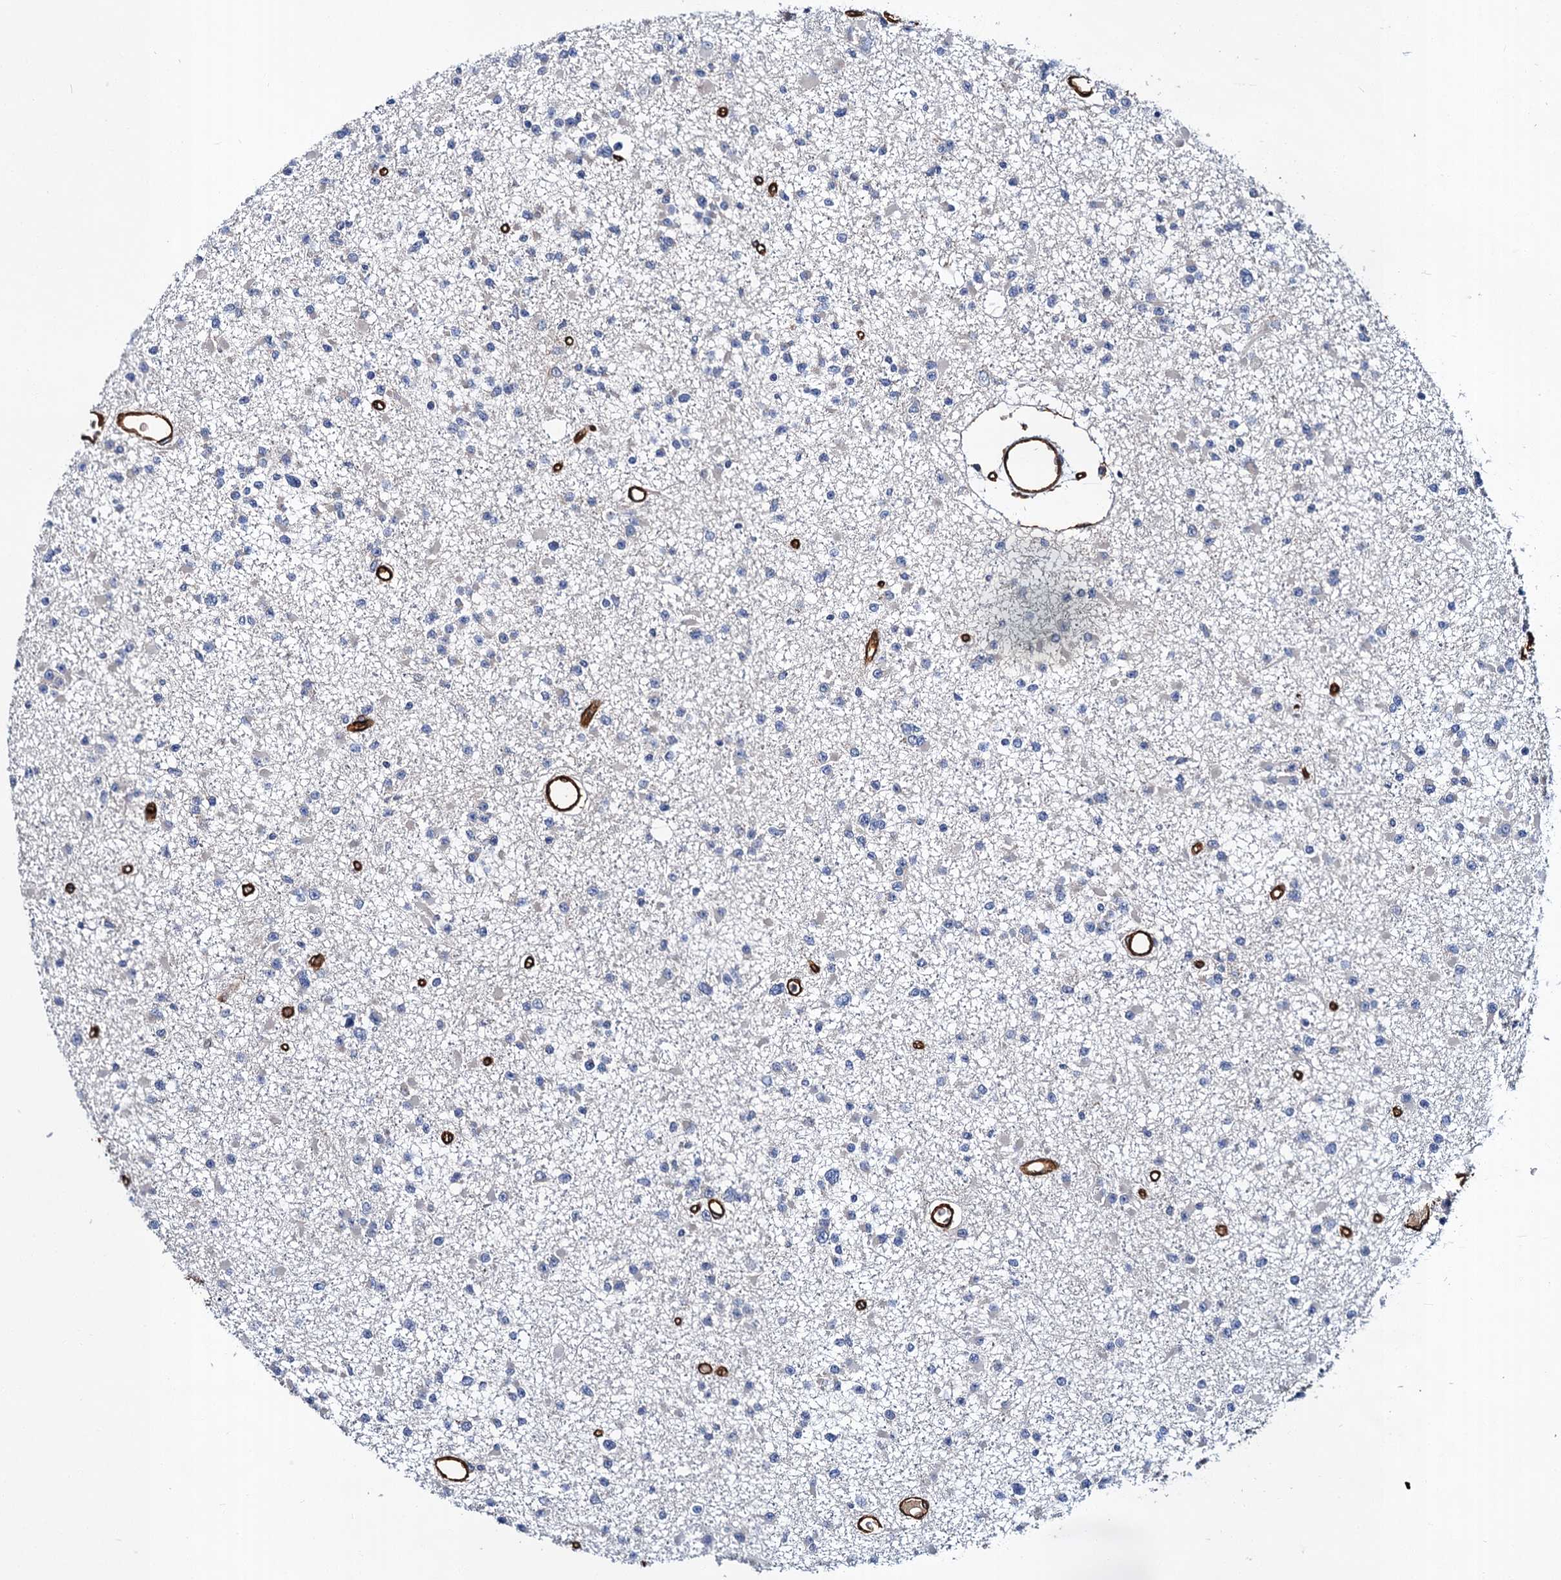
{"staining": {"intensity": "negative", "quantity": "none", "location": "none"}, "tissue": "glioma", "cell_type": "Tumor cells", "image_type": "cancer", "snomed": [{"axis": "morphology", "description": "Glioma, malignant, Low grade"}, {"axis": "topography", "description": "Brain"}], "caption": "Immunohistochemistry of human glioma reveals no staining in tumor cells.", "gene": "CACNA1C", "patient": {"sex": "female", "age": 22}}